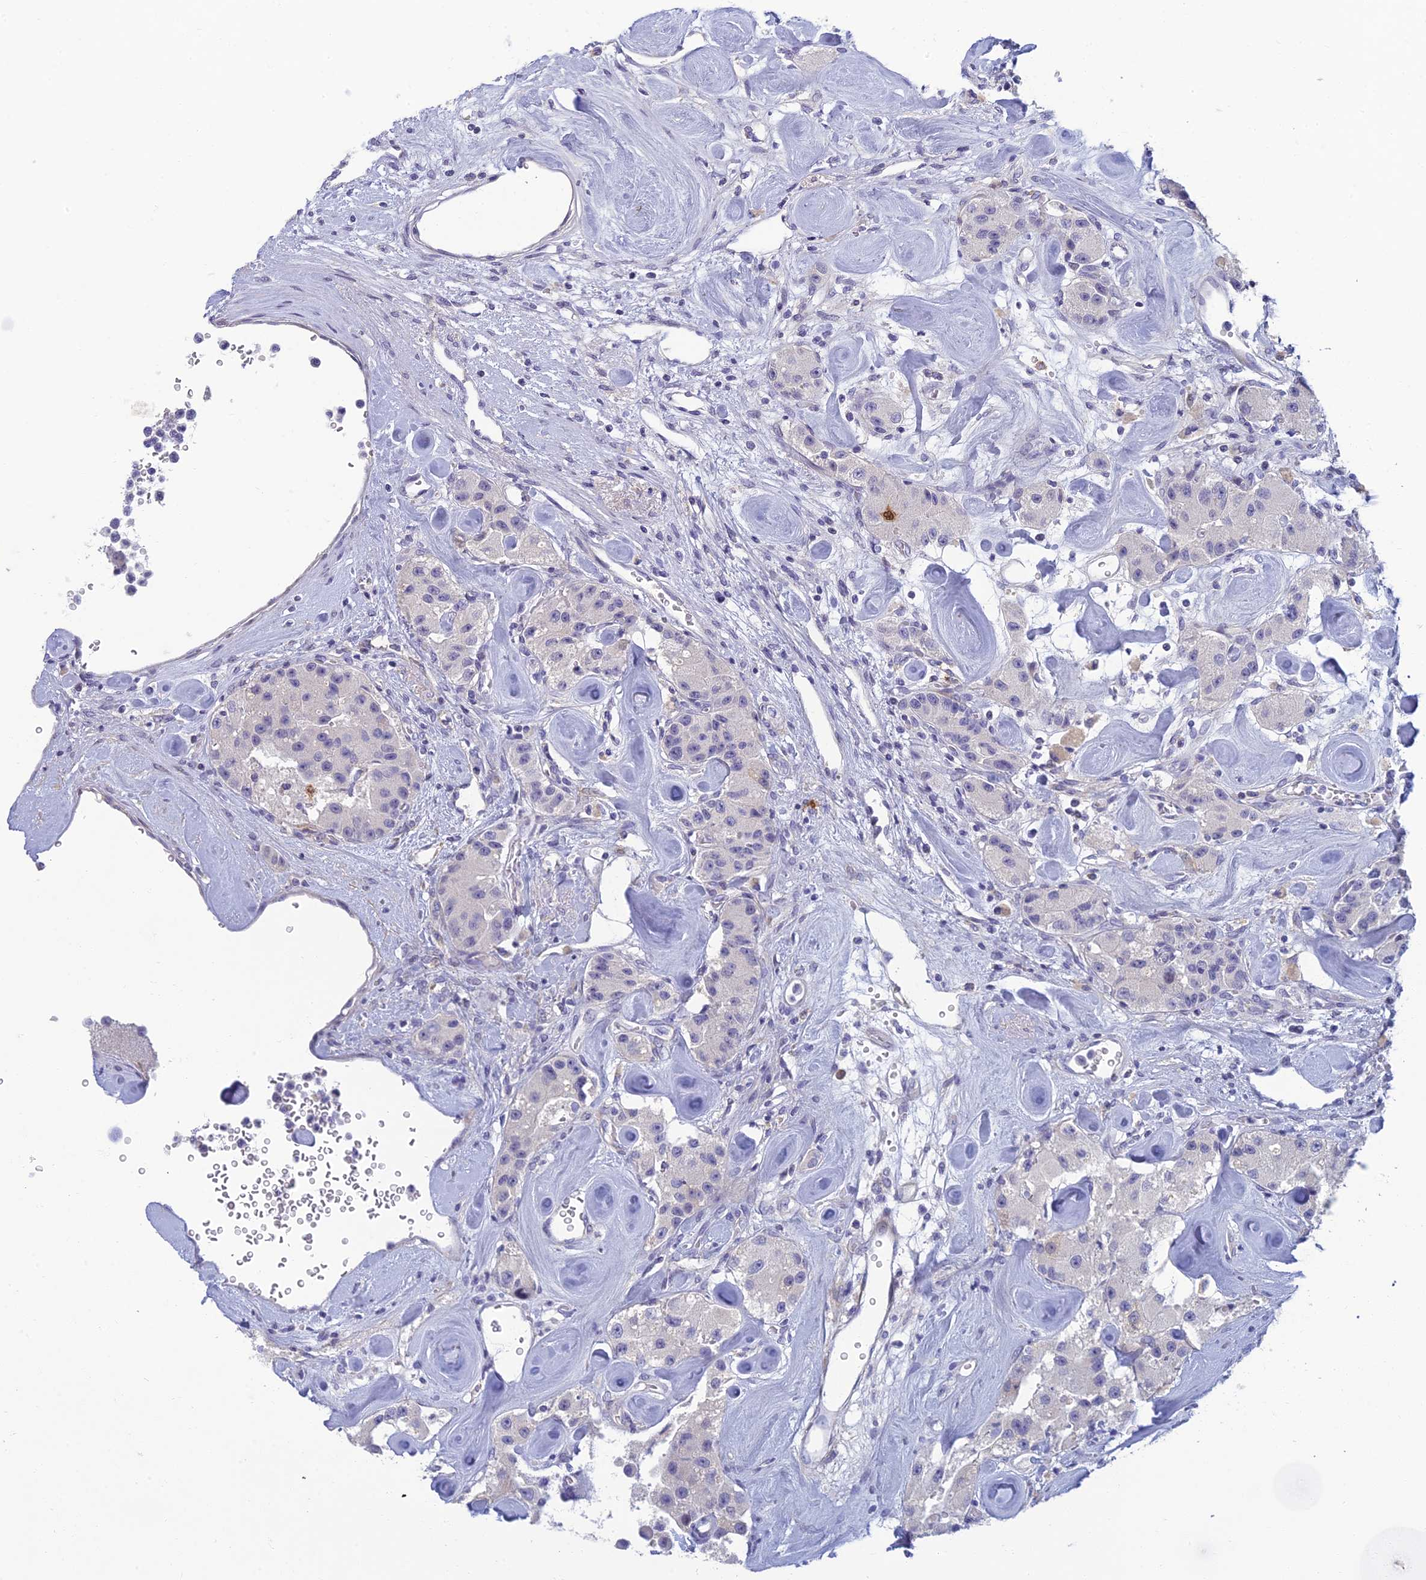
{"staining": {"intensity": "negative", "quantity": "none", "location": "none"}, "tissue": "carcinoid", "cell_type": "Tumor cells", "image_type": "cancer", "snomed": [{"axis": "morphology", "description": "Carcinoid, malignant, NOS"}, {"axis": "topography", "description": "Pancreas"}], "caption": "Immunohistochemistry (IHC) of carcinoid (malignant) displays no positivity in tumor cells.", "gene": "NEURL1", "patient": {"sex": "male", "age": 41}}